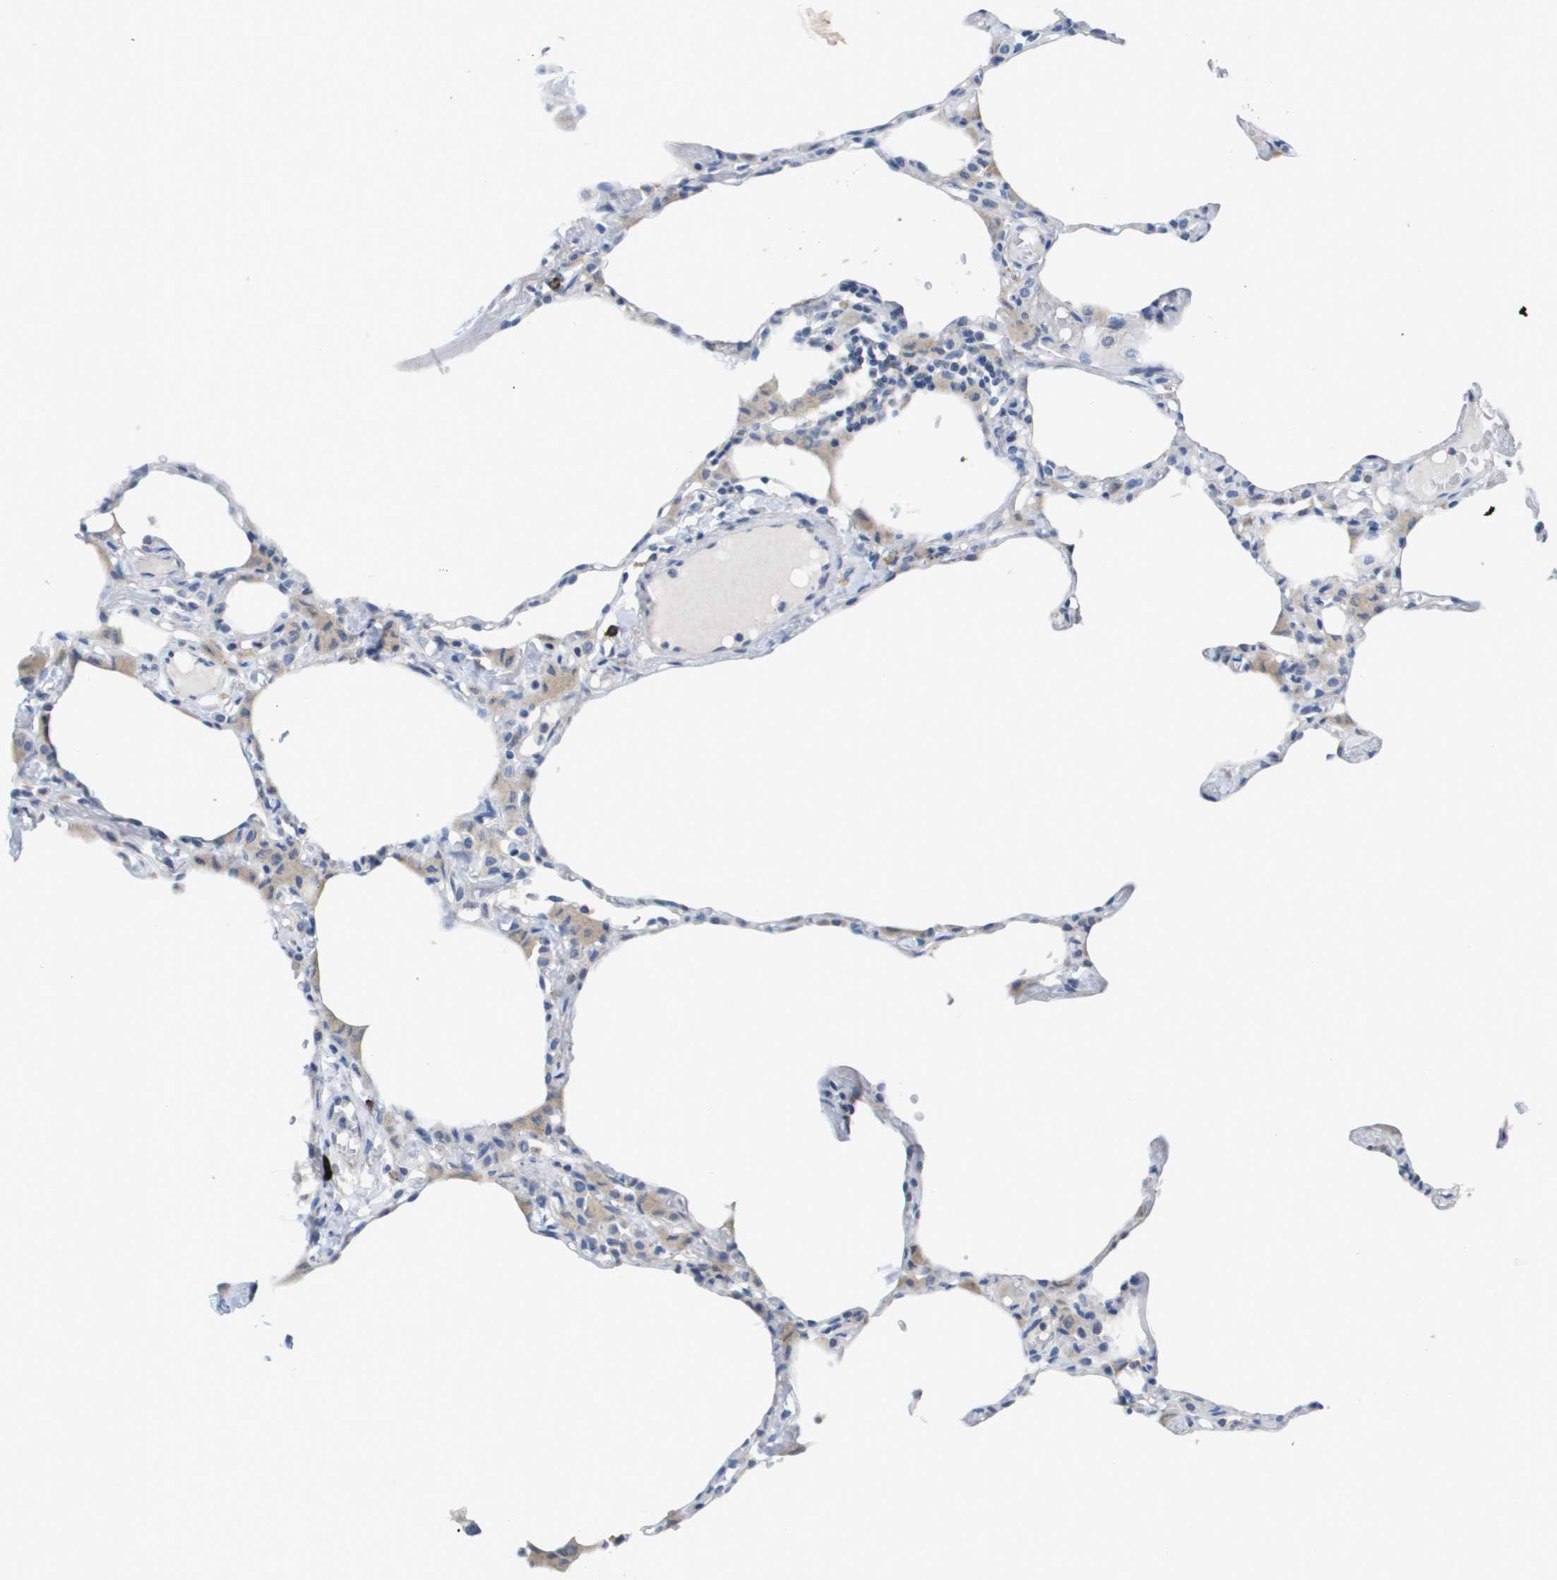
{"staining": {"intensity": "negative", "quantity": "none", "location": "none"}, "tissue": "lung", "cell_type": "Alveolar cells", "image_type": "normal", "snomed": [{"axis": "morphology", "description": "Normal tissue, NOS"}, {"axis": "topography", "description": "Lung"}], "caption": "DAB immunohistochemical staining of unremarkable lung exhibits no significant staining in alveolar cells.", "gene": "CD3G", "patient": {"sex": "female", "age": 49}}